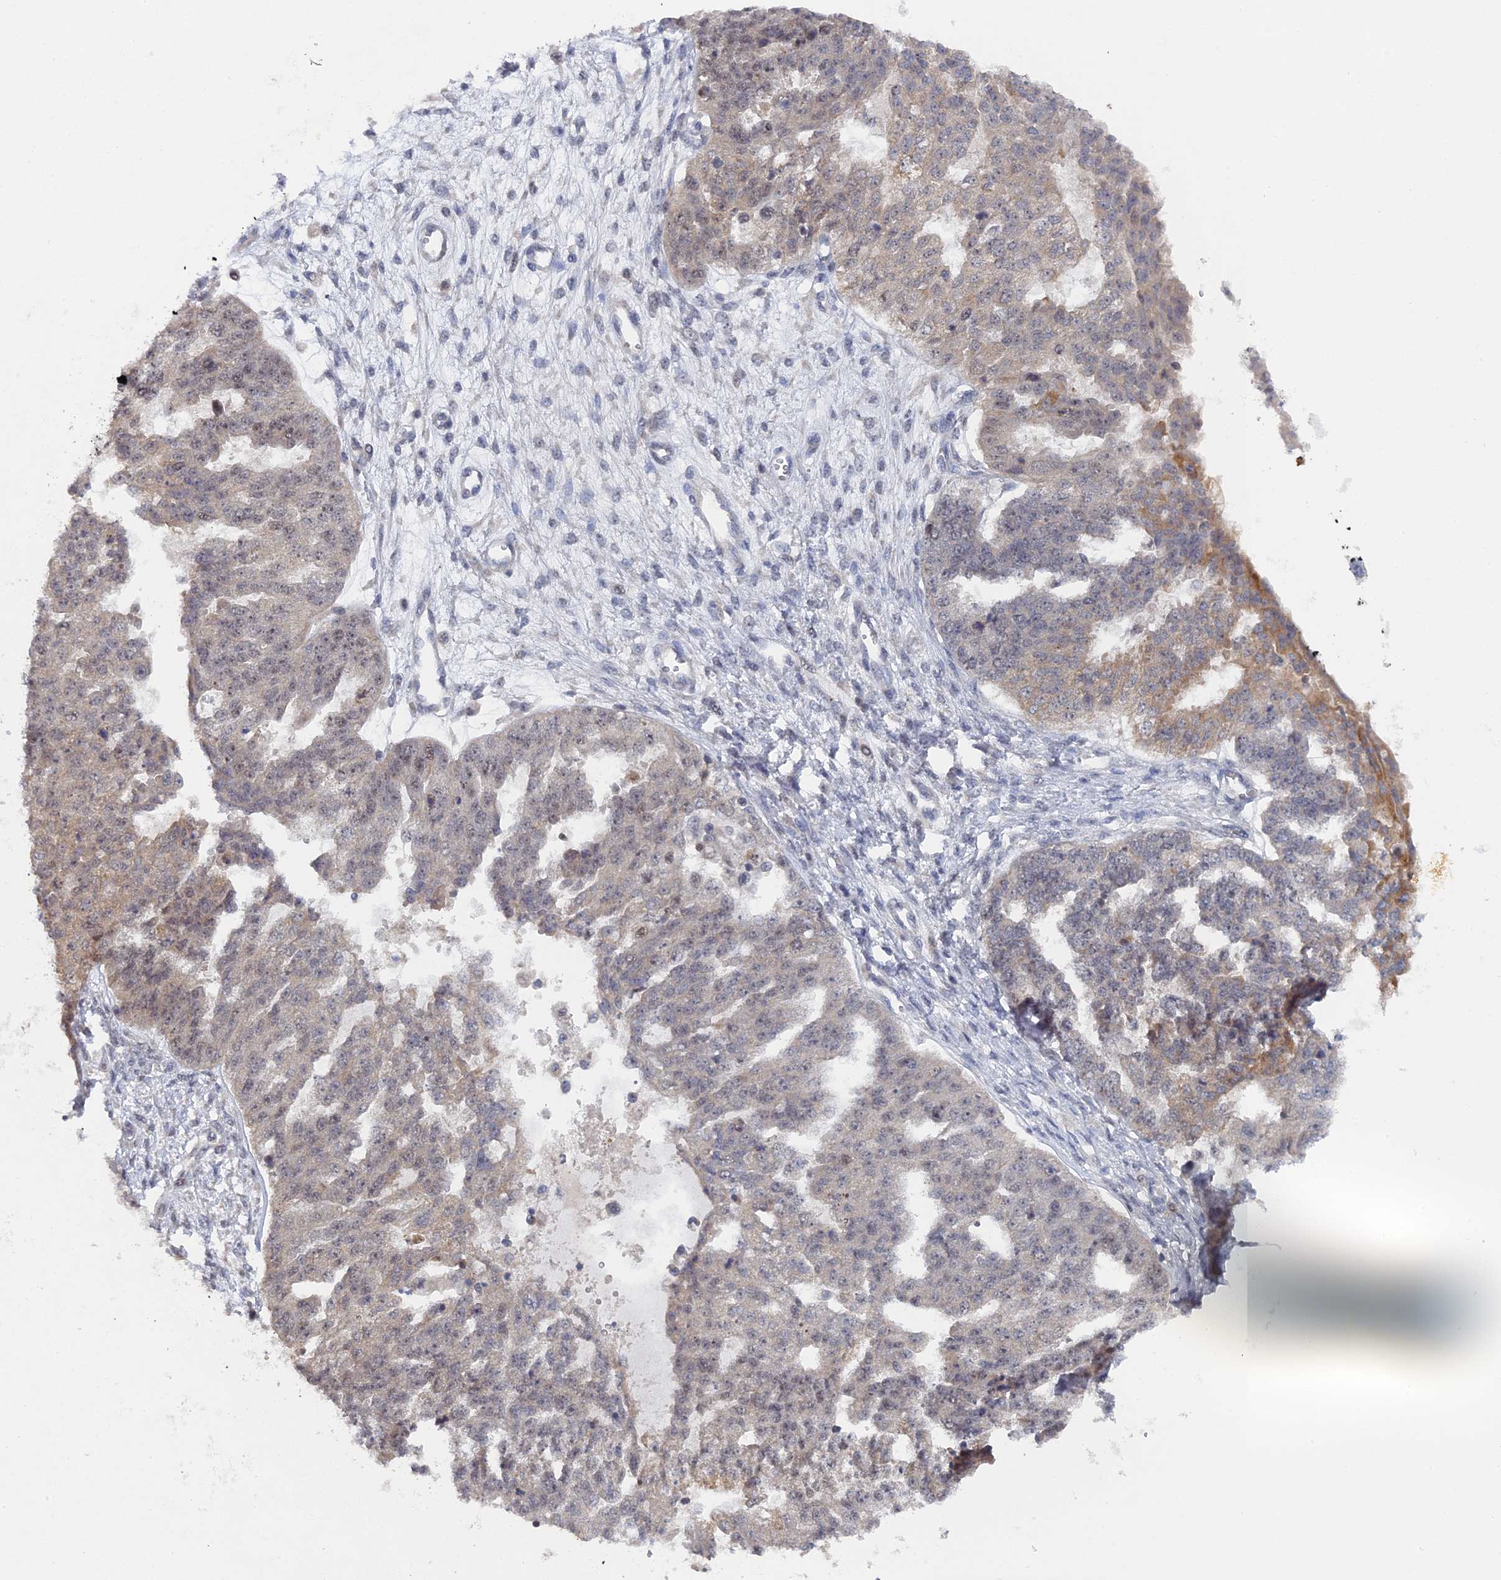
{"staining": {"intensity": "weak", "quantity": "<25%", "location": "cytoplasmic/membranous"}, "tissue": "ovarian cancer", "cell_type": "Tumor cells", "image_type": "cancer", "snomed": [{"axis": "morphology", "description": "Cystadenocarcinoma, serous, NOS"}, {"axis": "topography", "description": "Ovary"}], "caption": "Tumor cells show no significant protein expression in ovarian cancer.", "gene": "MIGA2", "patient": {"sex": "female", "age": 58}}